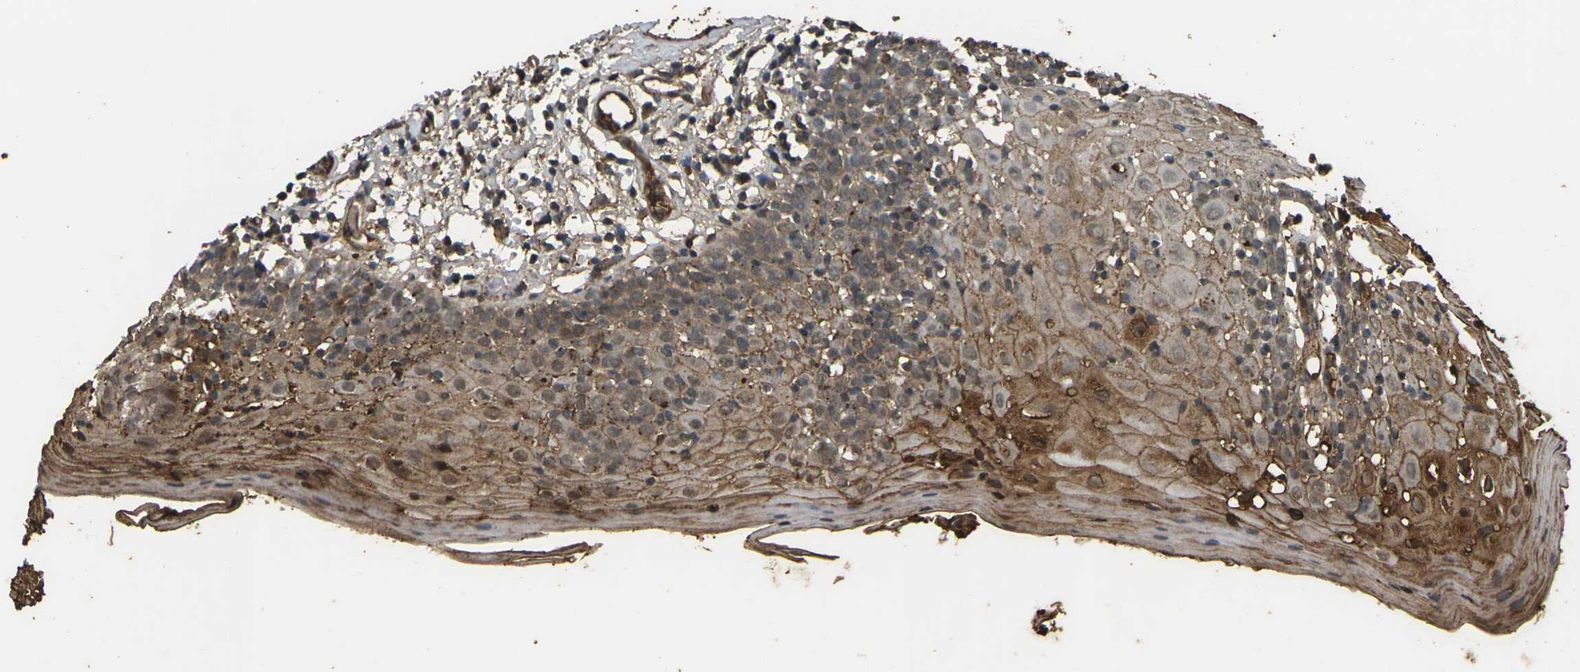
{"staining": {"intensity": "moderate", "quantity": "25%-75%", "location": "cytoplasmic/membranous"}, "tissue": "oral mucosa", "cell_type": "Squamous epithelial cells", "image_type": "normal", "snomed": [{"axis": "morphology", "description": "Normal tissue, NOS"}, {"axis": "morphology", "description": "Squamous cell carcinoma, NOS"}, {"axis": "topography", "description": "Skeletal muscle"}, {"axis": "topography", "description": "Oral tissue"}], "caption": "IHC staining of benign oral mucosa, which displays medium levels of moderate cytoplasmic/membranous expression in approximately 25%-75% of squamous epithelial cells indicating moderate cytoplasmic/membranous protein positivity. The staining was performed using DAB (3,3'-diaminobenzidine) (brown) for protein detection and nuclei were counterstained in hematoxylin (blue).", "gene": "CYP1B1", "patient": {"sex": "male", "age": 71}}